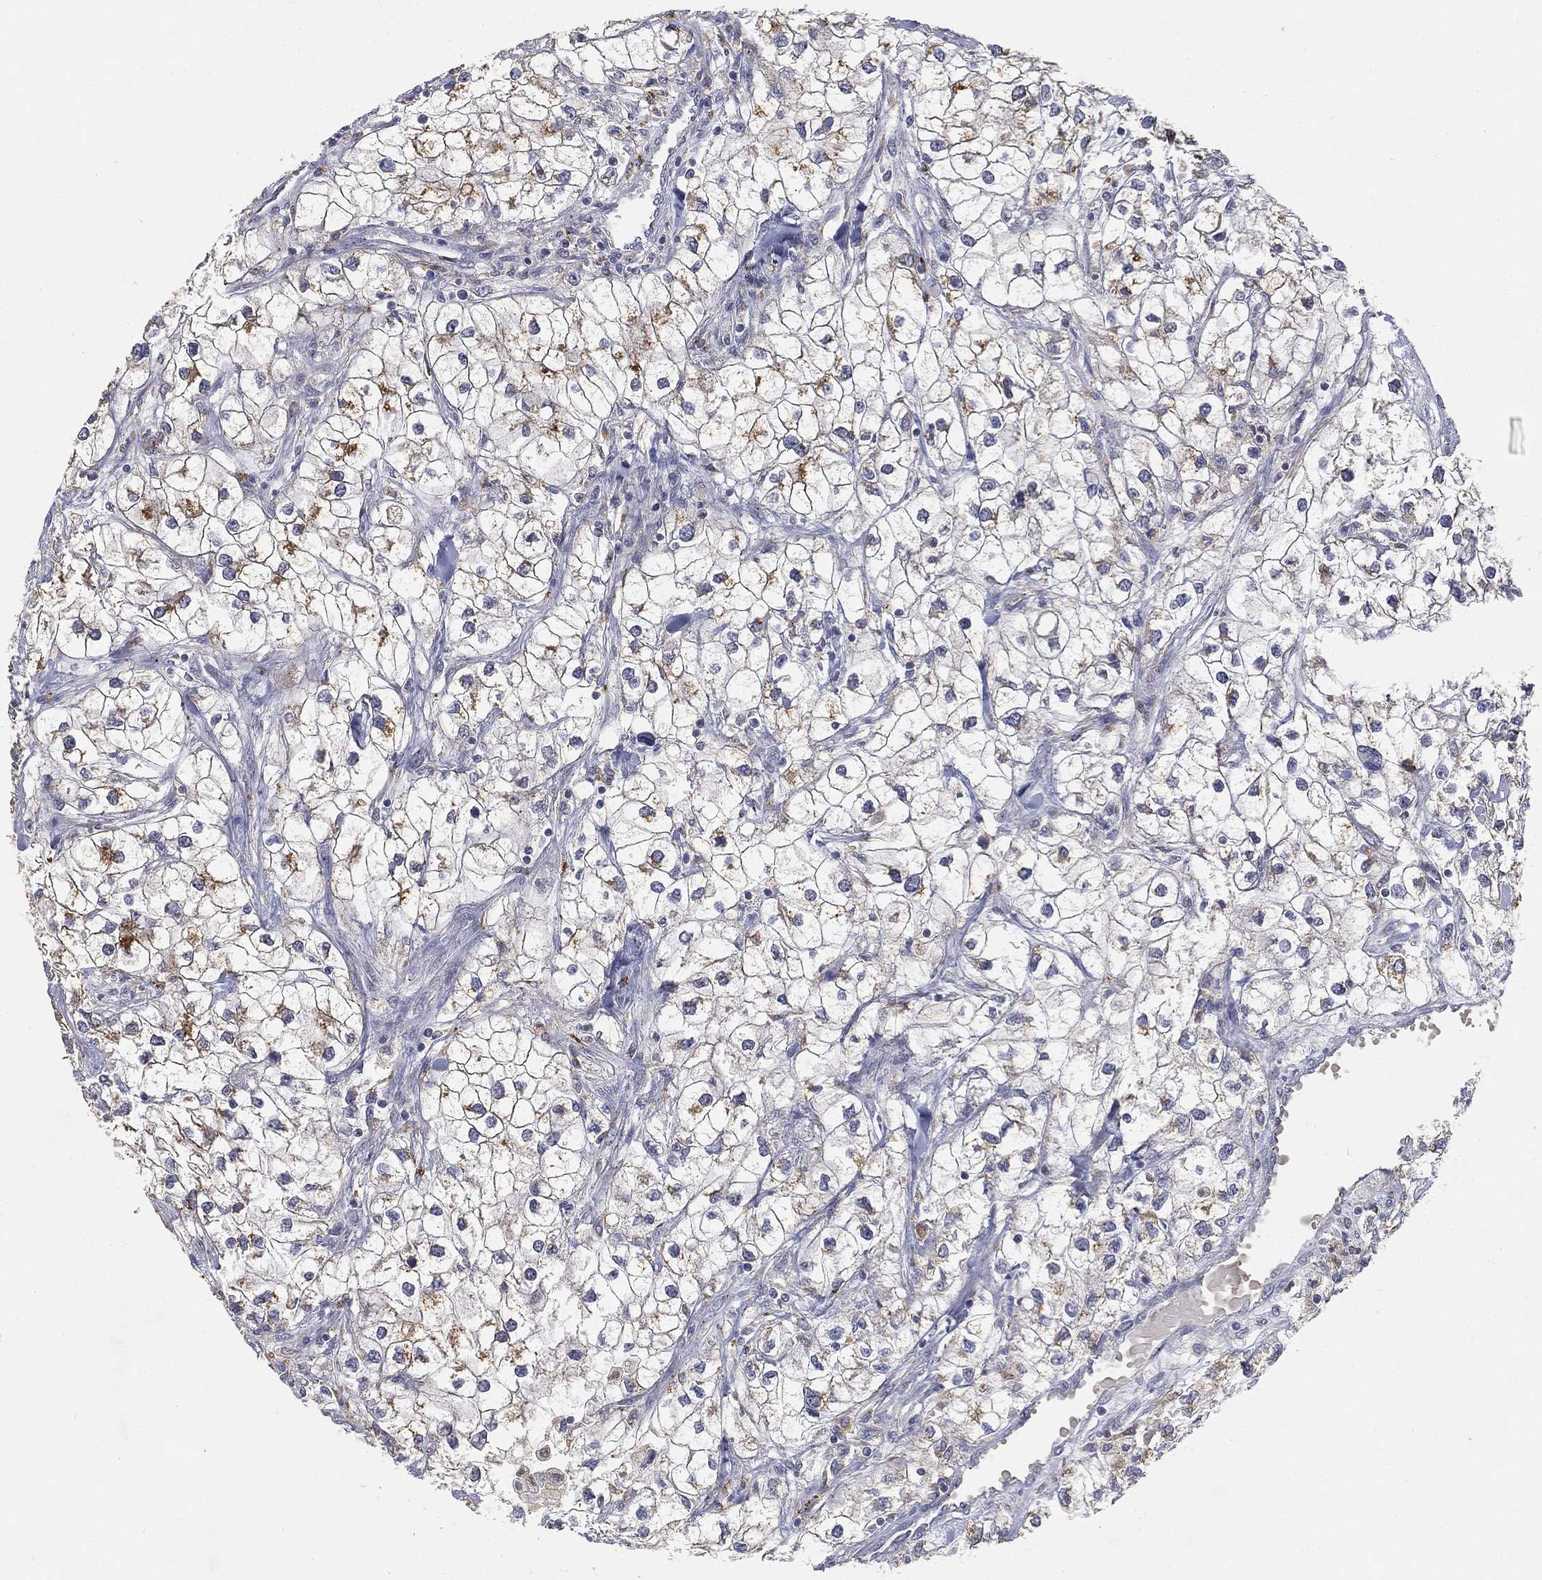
{"staining": {"intensity": "strong", "quantity": "<25%", "location": "cytoplasmic/membranous"}, "tissue": "renal cancer", "cell_type": "Tumor cells", "image_type": "cancer", "snomed": [{"axis": "morphology", "description": "Adenocarcinoma, NOS"}, {"axis": "topography", "description": "Kidney"}], "caption": "Immunohistochemistry staining of renal cancer (adenocarcinoma), which reveals medium levels of strong cytoplasmic/membranous expression in about <25% of tumor cells indicating strong cytoplasmic/membranous protein positivity. The staining was performed using DAB (3,3'-diaminobenzidine) (brown) for protein detection and nuclei were counterstained in hematoxylin (blue).", "gene": "CTSL", "patient": {"sex": "male", "age": 59}}